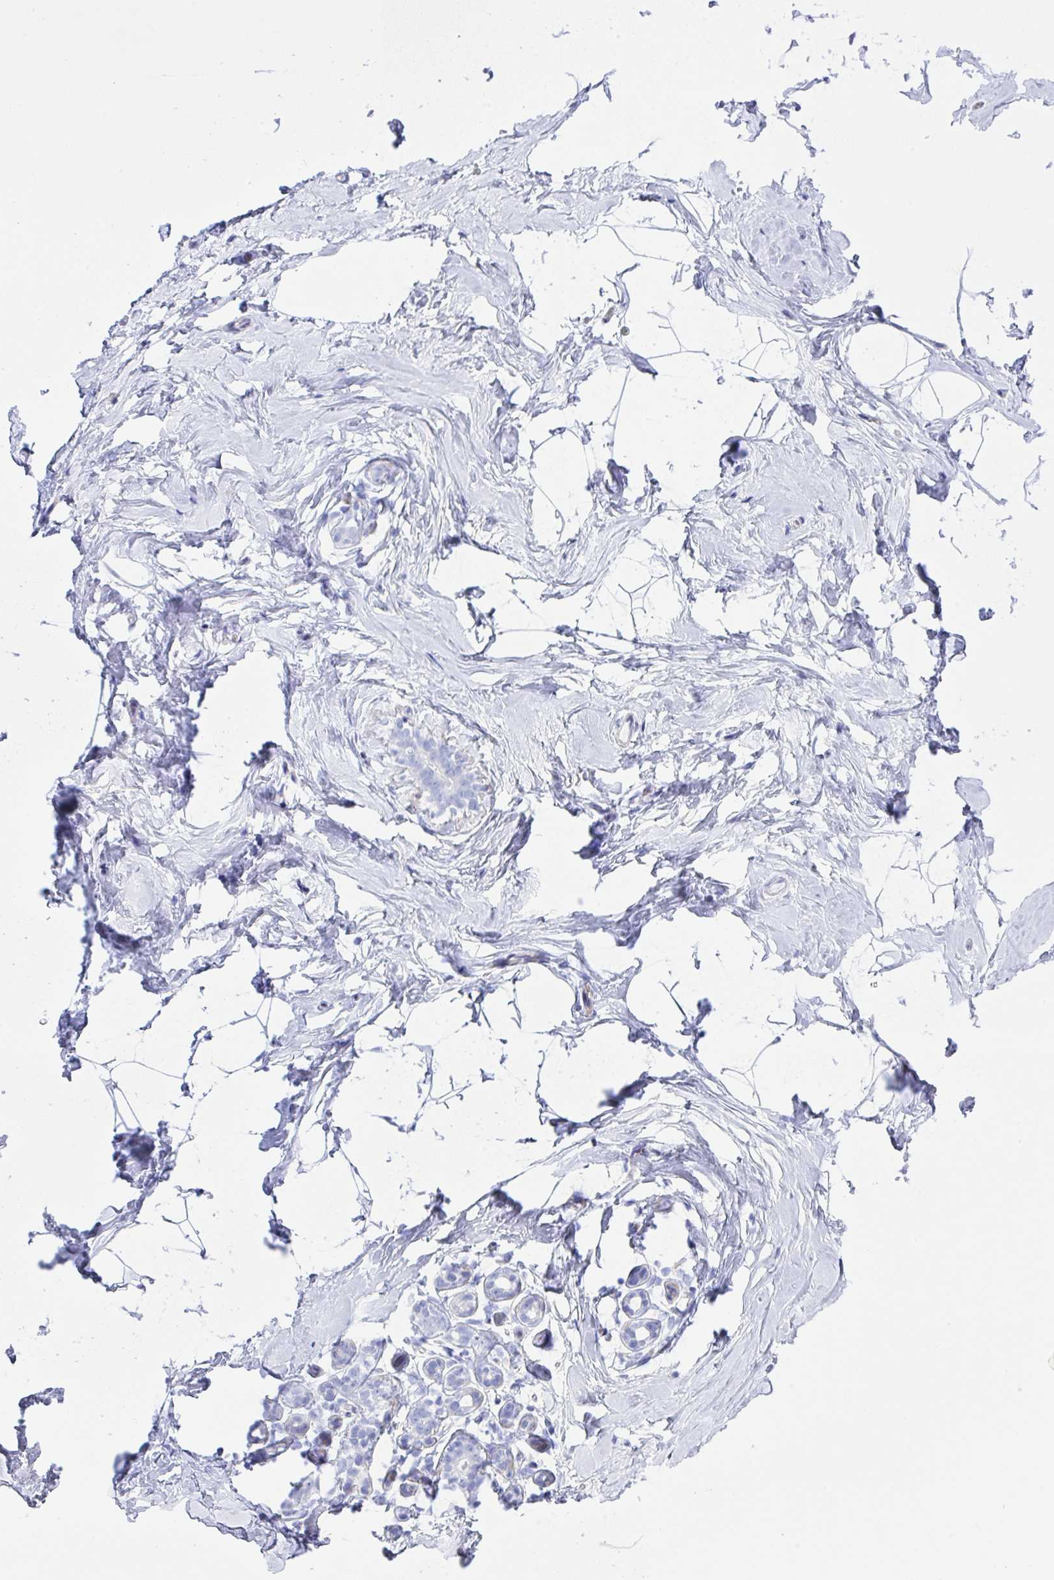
{"staining": {"intensity": "negative", "quantity": "none", "location": "none"}, "tissue": "breast", "cell_type": "Adipocytes", "image_type": "normal", "snomed": [{"axis": "morphology", "description": "Normal tissue, NOS"}, {"axis": "topography", "description": "Breast"}], "caption": "Protein analysis of normal breast exhibits no significant expression in adipocytes. (DAB immunohistochemistry (IHC) visualized using brightfield microscopy, high magnification).", "gene": "ZNF713", "patient": {"sex": "female", "age": 32}}